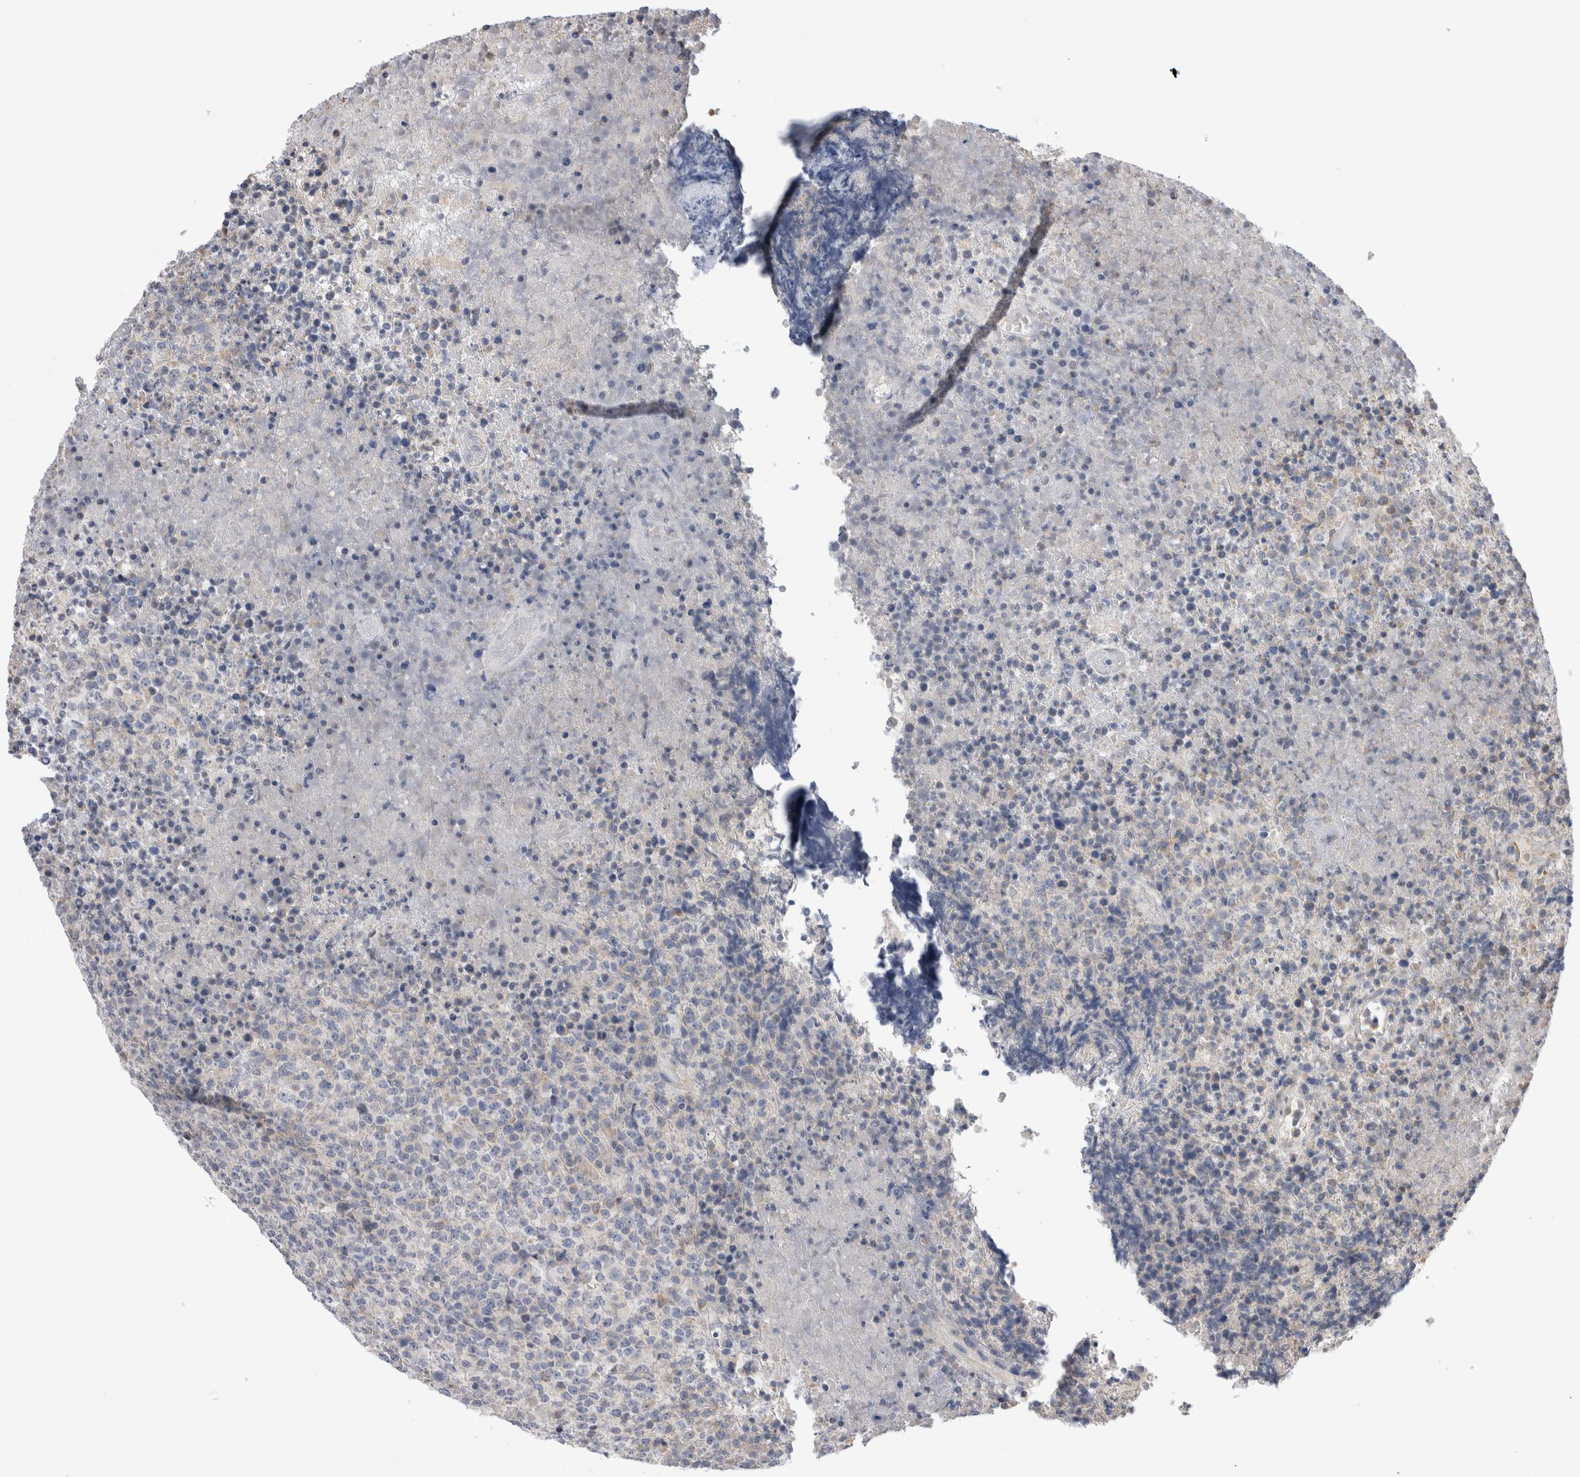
{"staining": {"intensity": "negative", "quantity": "none", "location": "none"}, "tissue": "lymphoma", "cell_type": "Tumor cells", "image_type": "cancer", "snomed": [{"axis": "morphology", "description": "Malignant lymphoma, non-Hodgkin's type, High grade"}, {"axis": "topography", "description": "Lymph node"}], "caption": "The image displays no staining of tumor cells in malignant lymphoma, non-Hodgkin's type (high-grade).", "gene": "SMAP2", "patient": {"sex": "male", "age": 13}}